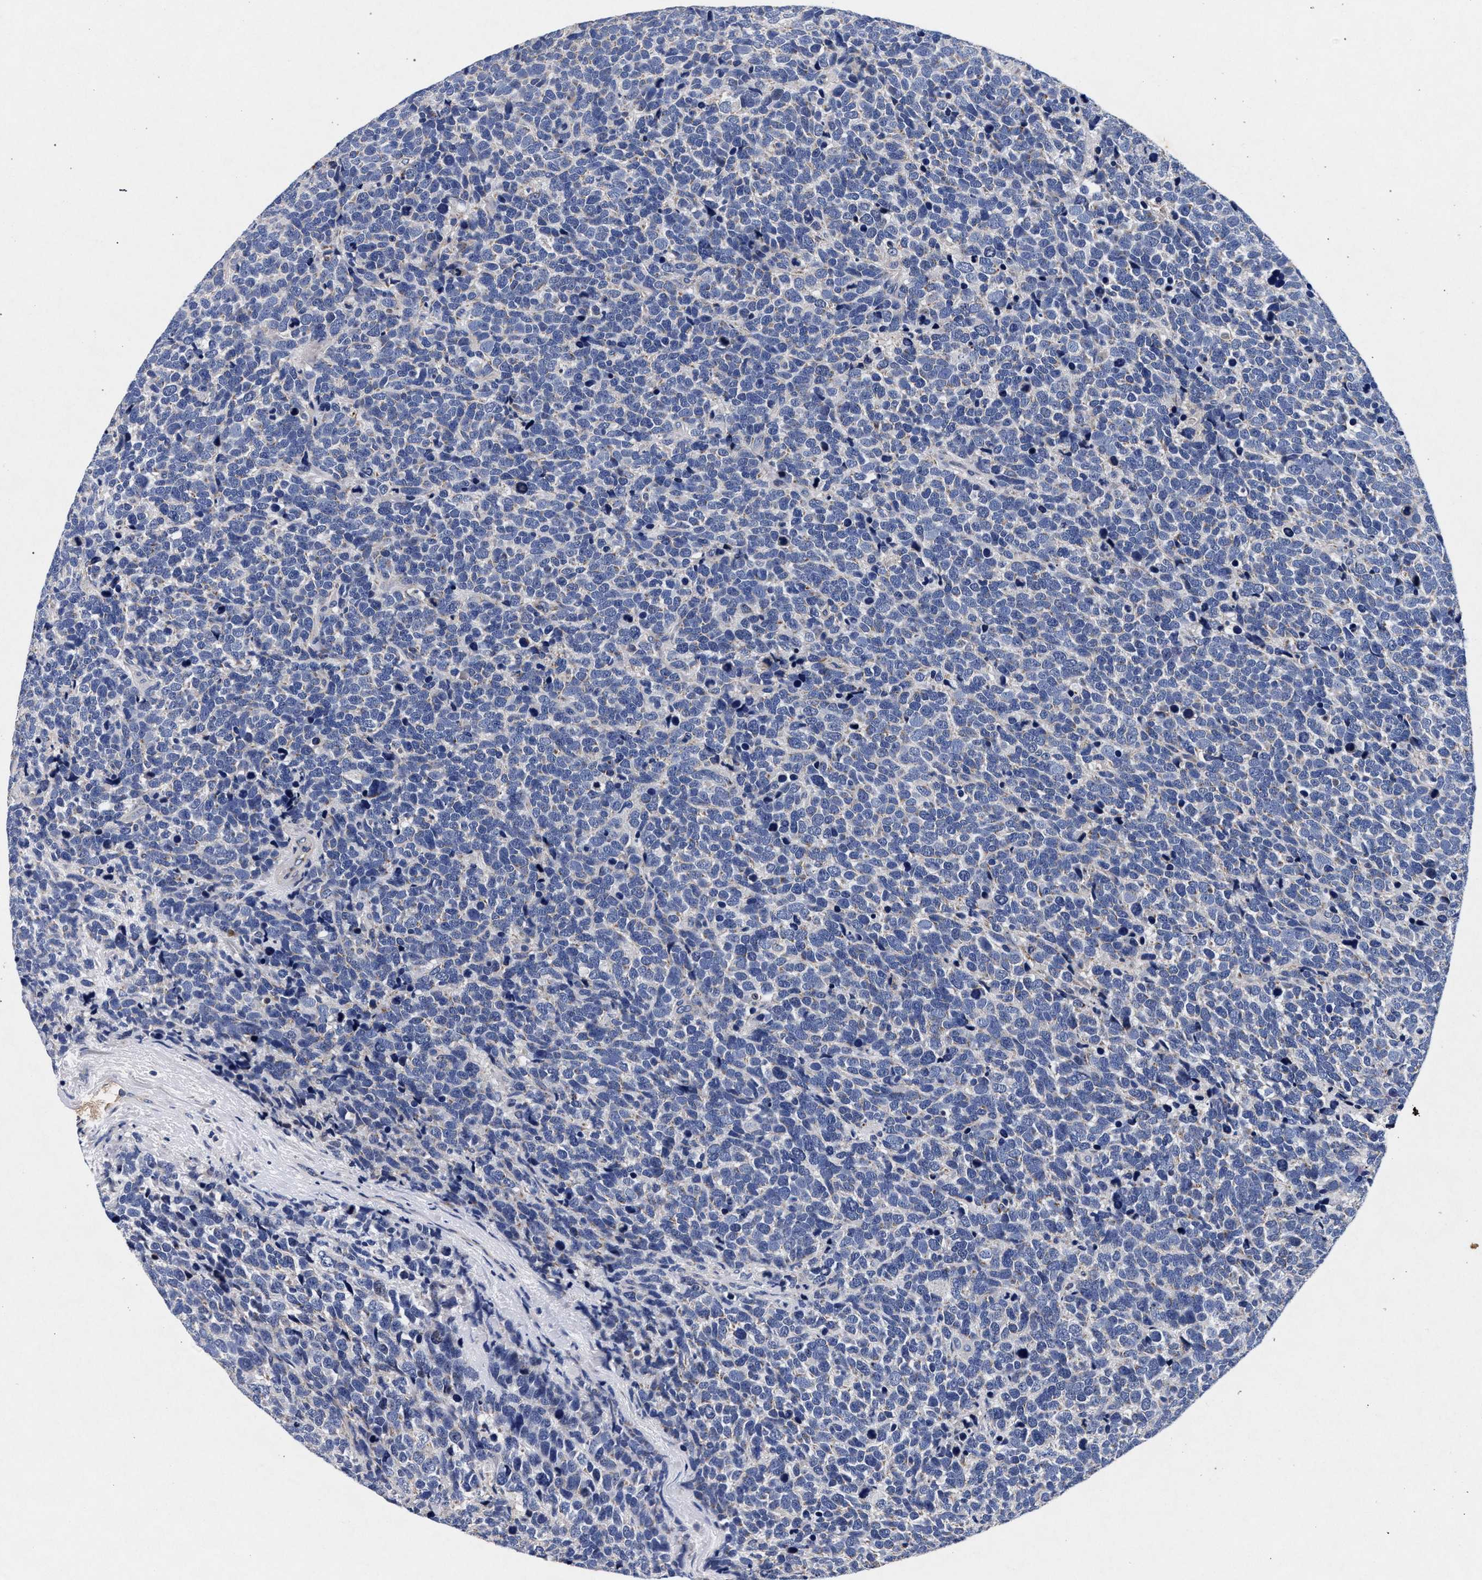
{"staining": {"intensity": "negative", "quantity": "none", "location": "none"}, "tissue": "urothelial cancer", "cell_type": "Tumor cells", "image_type": "cancer", "snomed": [{"axis": "morphology", "description": "Urothelial carcinoma, High grade"}, {"axis": "topography", "description": "Urinary bladder"}], "caption": "Immunohistochemistry image of neoplastic tissue: urothelial carcinoma (high-grade) stained with DAB reveals no significant protein expression in tumor cells. (DAB (3,3'-diaminobenzidine) immunohistochemistry, high magnification).", "gene": "HSD17B14", "patient": {"sex": "female", "age": 82}}